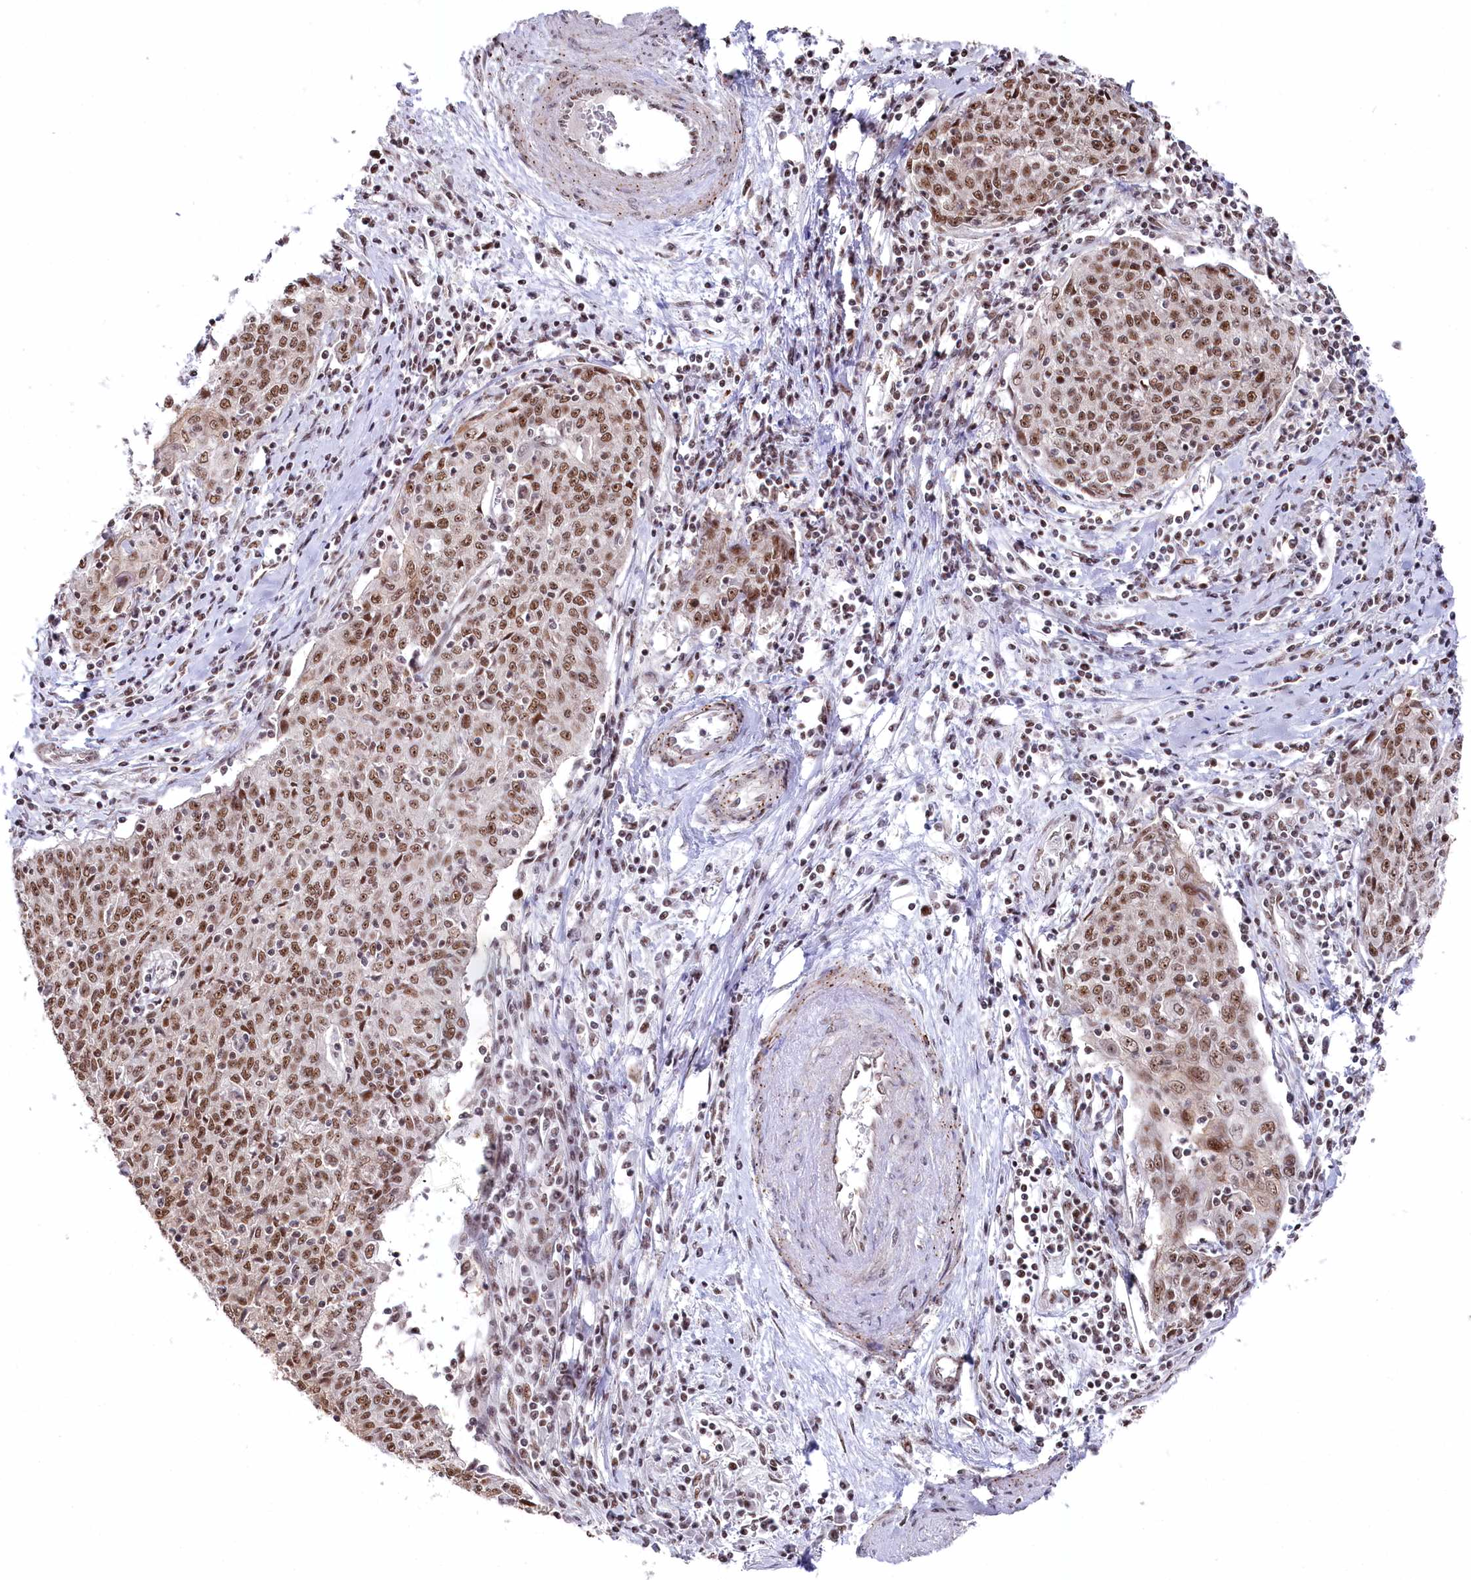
{"staining": {"intensity": "moderate", "quantity": ">75%", "location": "nuclear"}, "tissue": "cervical cancer", "cell_type": "Tumor cells", "image_type": "cancer", "snomed": [{"axis": "morphology", "description": "Squamous cell carcinoma, NOS"}, {"axis": "topography", "description": "Cervix"}], "caption": "An IHC image of neoplastic tissue is shown. Protein staining in brown labels moderate nuclear positivity in cervical cancer (squamous cell carcinoma) within tumor cells. The protein is stained brown, and the nuclei are stained in blue (DAB (3,3'-diaminobenzidine) IHC with brightfield microscopy, high magnification).", "gene": "POLR2H", "patient": {"sex": "female", "age": 48}}